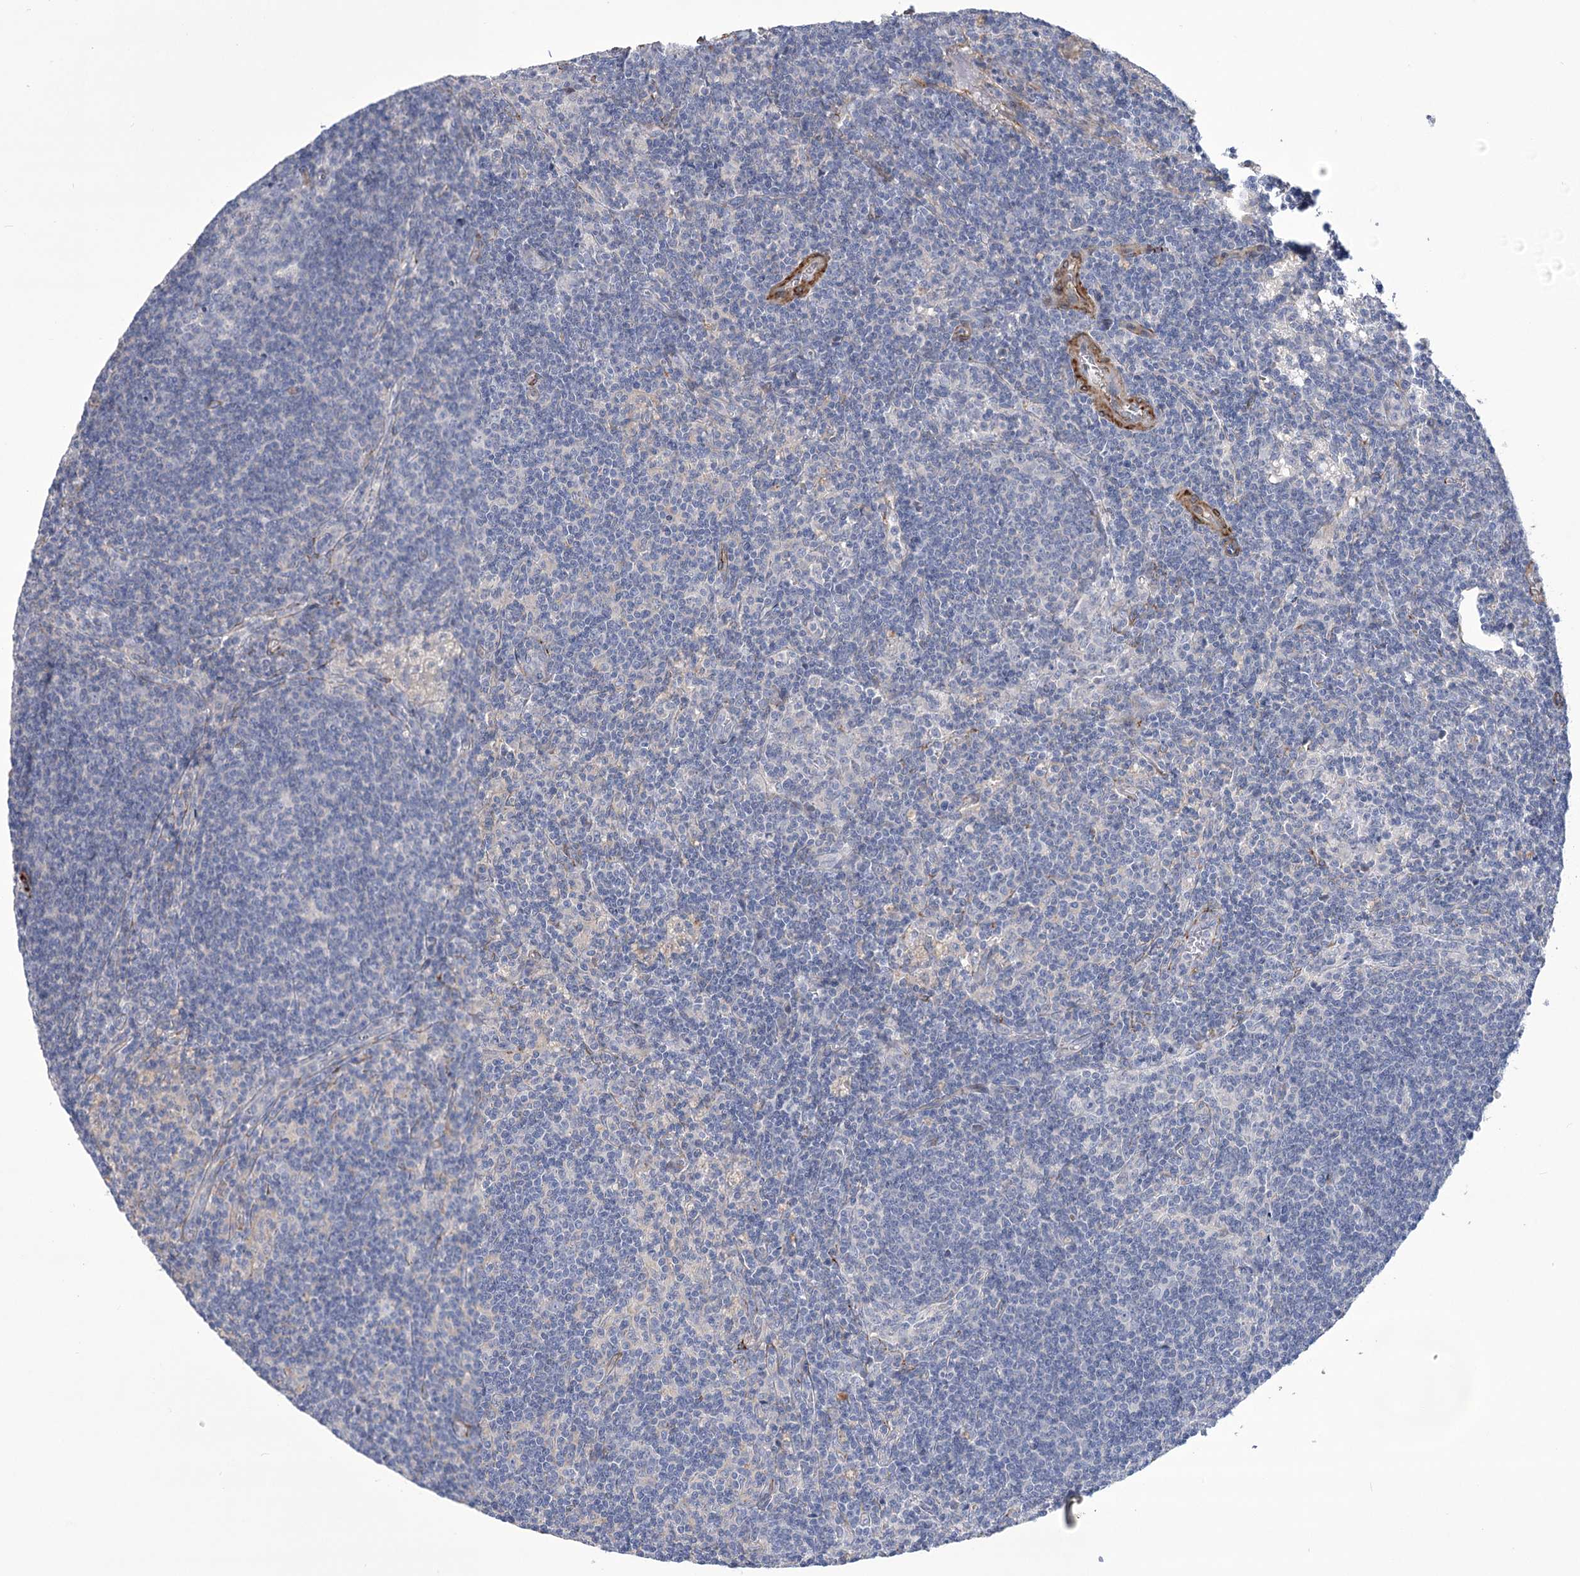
{"staining": {"intensity": "negative", "quantity": "none", "location": "none"}, "tissue": "lymph node", "cell_type": "Germinal center cells", "image_type": "normal", "snomed": [{"axis": "morphology", "description": "Normal tissue, NOS"}, {"axis": "topography", "description": "Lymph node"}], "caption": "Lymph node stained for a protein using IHC shows no staining germinal center cells.", "gene": "ANGPTL3", "patient": {"sex": "male", "age": 69}}